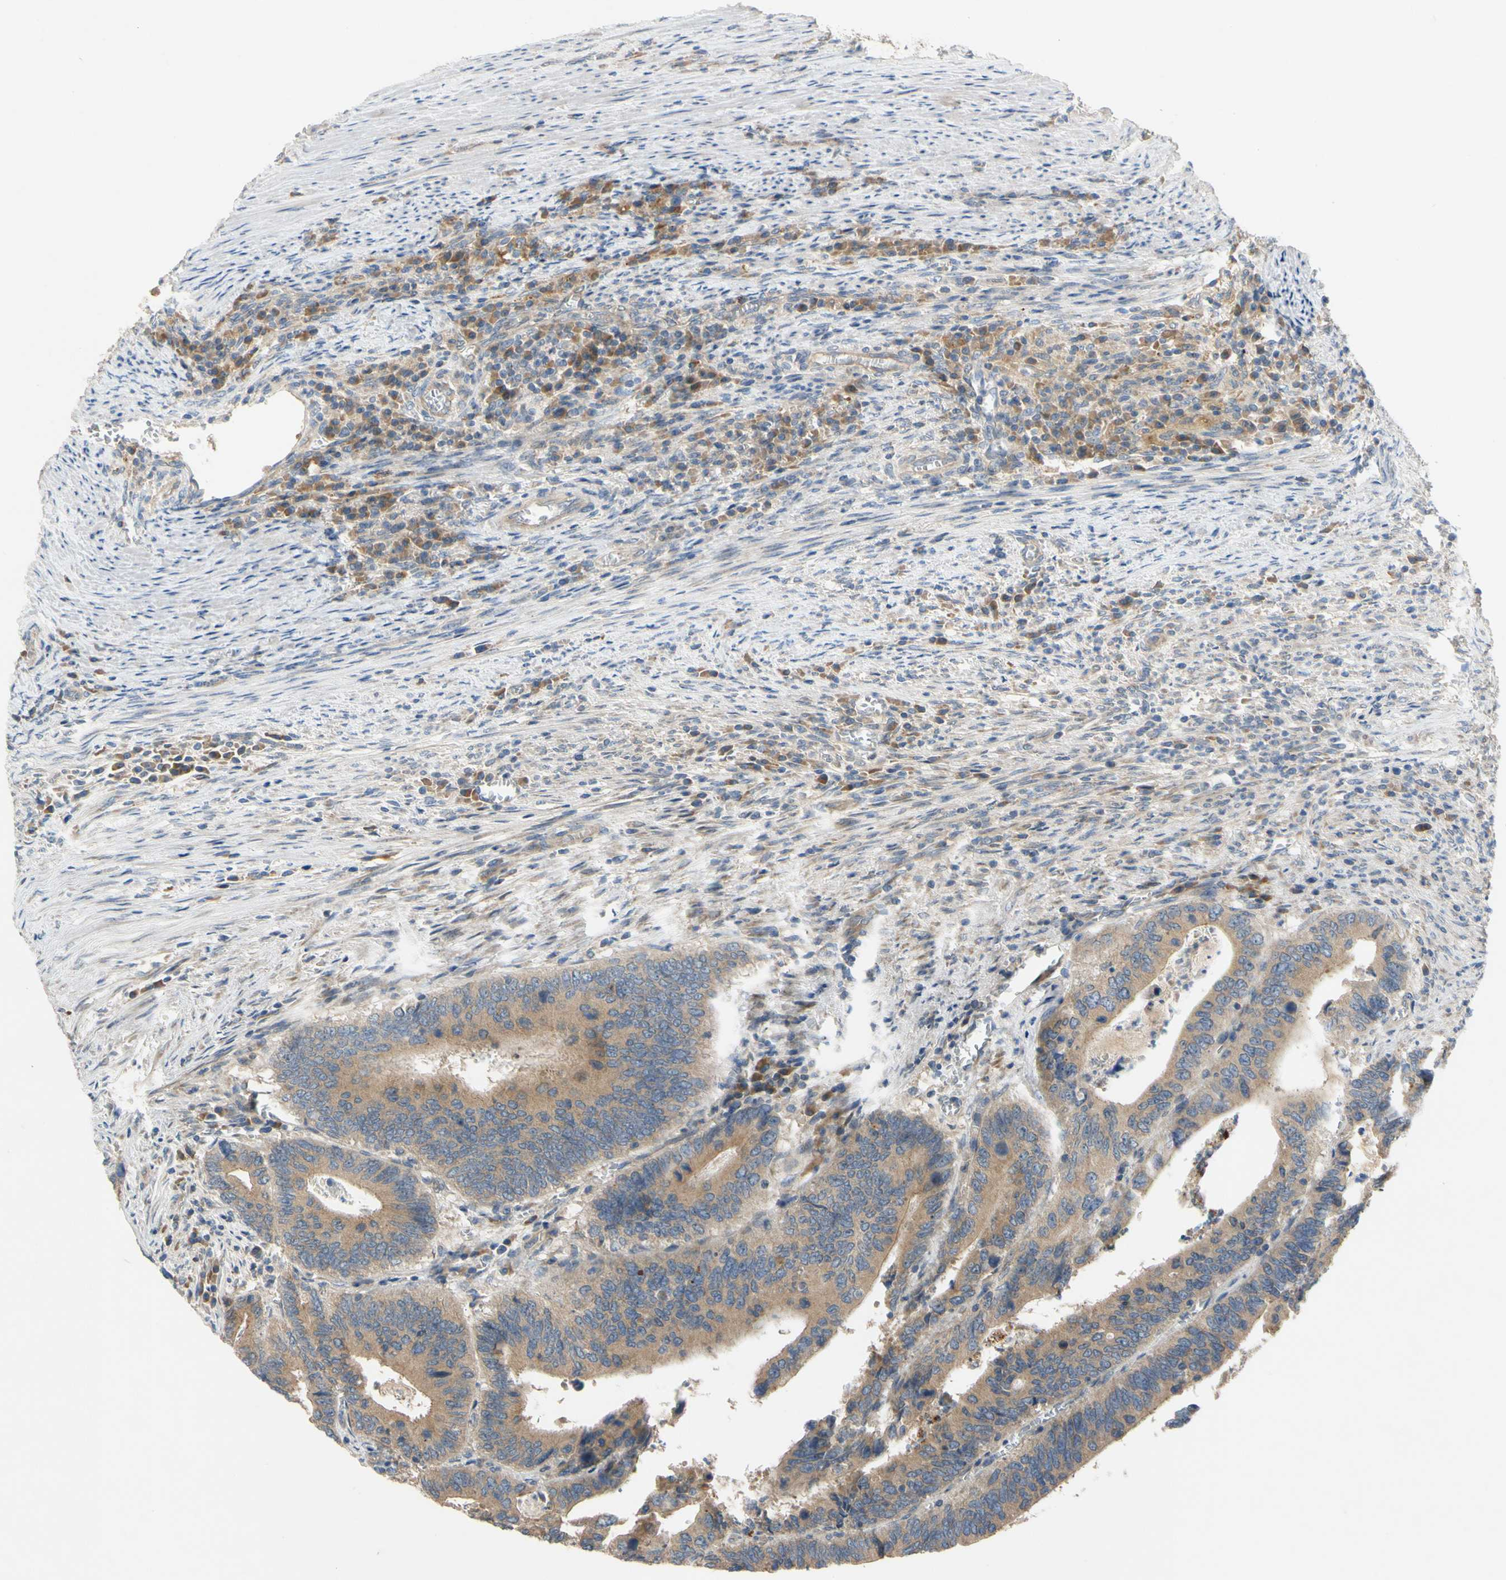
{"staining": {"intensity": "moderate", "quantity": ">75%", "location": "cytoplasmic/membranous"}, "tissue": "colorectal cancer", "cell_type": "Tumor cells", "image_type": "cancer", "snomed": [{"axis": "morphology", "description": "Adenocarcinoma, NOS"}, {"axis": "topography", "description": "Colon"}], "caption": "An IHC micrograph of tumor tissue is shown. Protein staining in brown shows moderate cytoplasmic/membranous positivity in colorectal cancer (adenocarcinoma) within tumor cells.", "gene": "MBTPS2", "patient": {"sex": "male", "age": 72}}